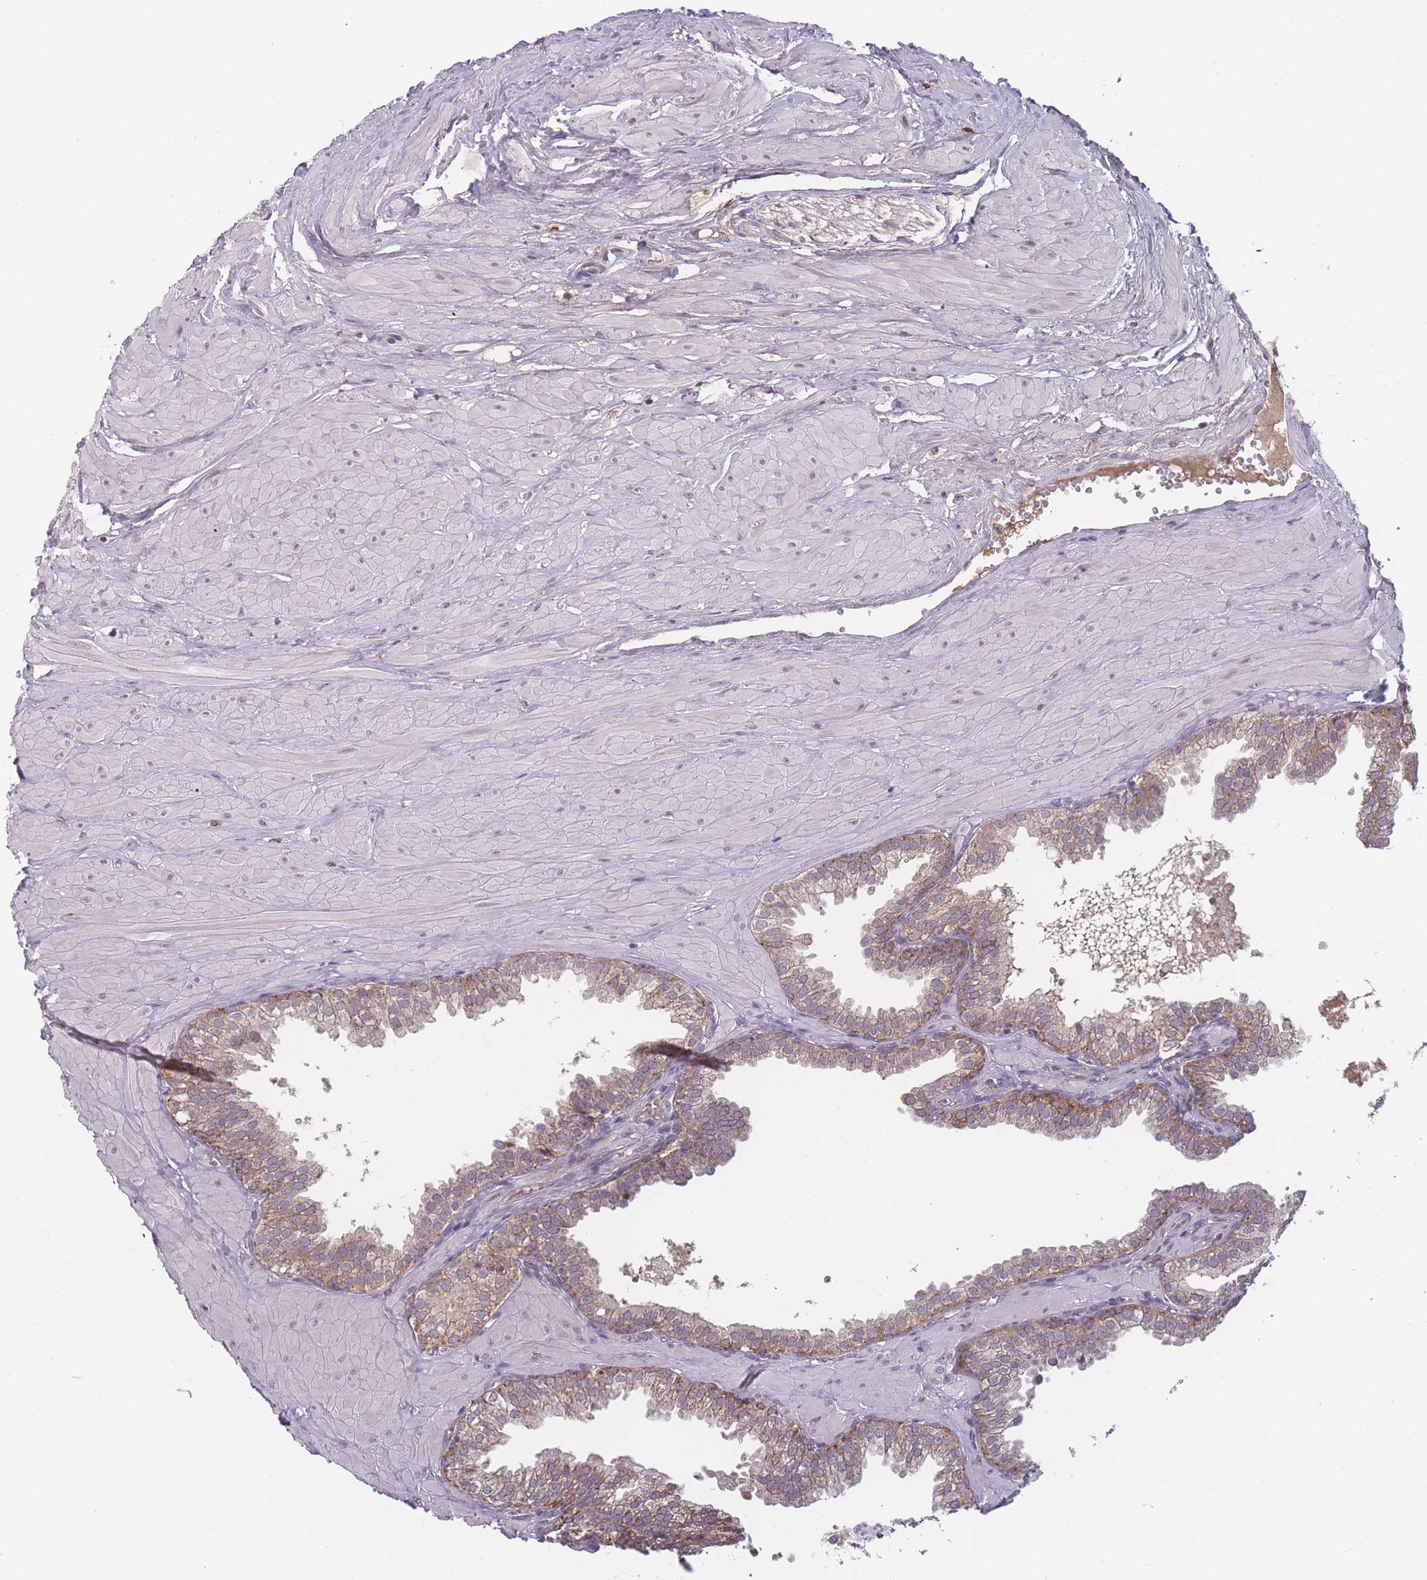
{"staining": {"intensity": "moderate", "quantity": "<25%", "location": "cytoplasmic/membranous"}, "tissue": "prostate", "cell_type": "Glandular cells", "image_type": "normal", "snomed": [{"axis": "morphology", "description": "Normal tissue, NOS"}, {"axis": "topography", "description": "Prostate"}, {"axis": "topography", "description": "Peripheral nerve tissue"}], "caption": "Immunohistochemical staining of unremarkable human prostate demonstrates moderate cytoplasmic/membranous protein positivity in about <25% of glandular cells. (DAB (3,3'-diaminobenzidine) IHC, brown staining for protein, blue staining for nuclei).", "gene": "TMEM232", "patient": {"sex": "male", "age": 55}}